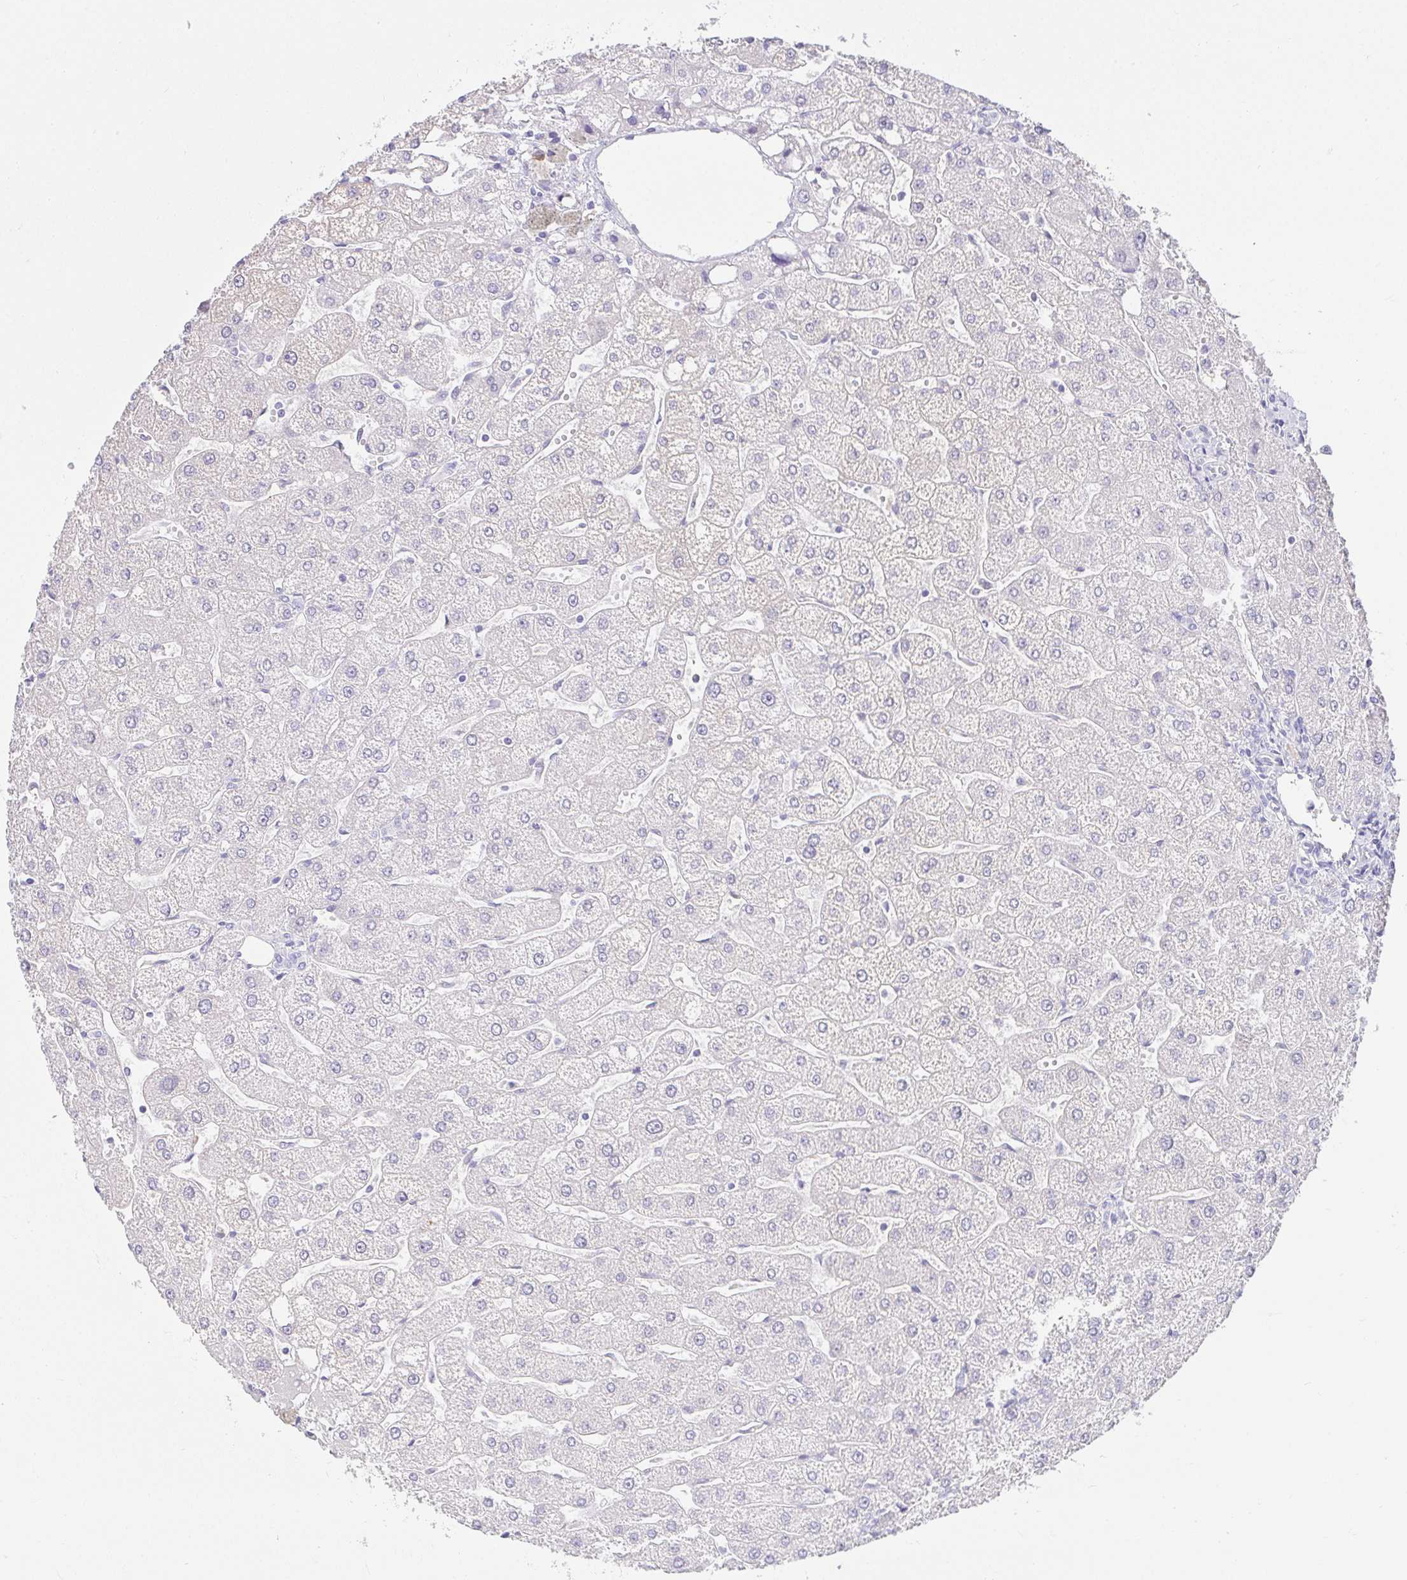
{"staining": {"intensity": "negative", "quantity": "none", "location": "none"}, "tissue": "liver", "cell_type": "Cholangiocytes", "image_type": "normal", "snomed": [{"axis": "morphology", "description": "Normal tissue, NOS"}, {"axis": "topography", "description": "Liver"}], "caption": "An IHC photomicrograph of normal liver is shown. There is no staining in cholangiocytes of liver. (DAB IHC, high magnification).", "gene": "VGLL1", "patient": {"sex": "male", "age": 67}}